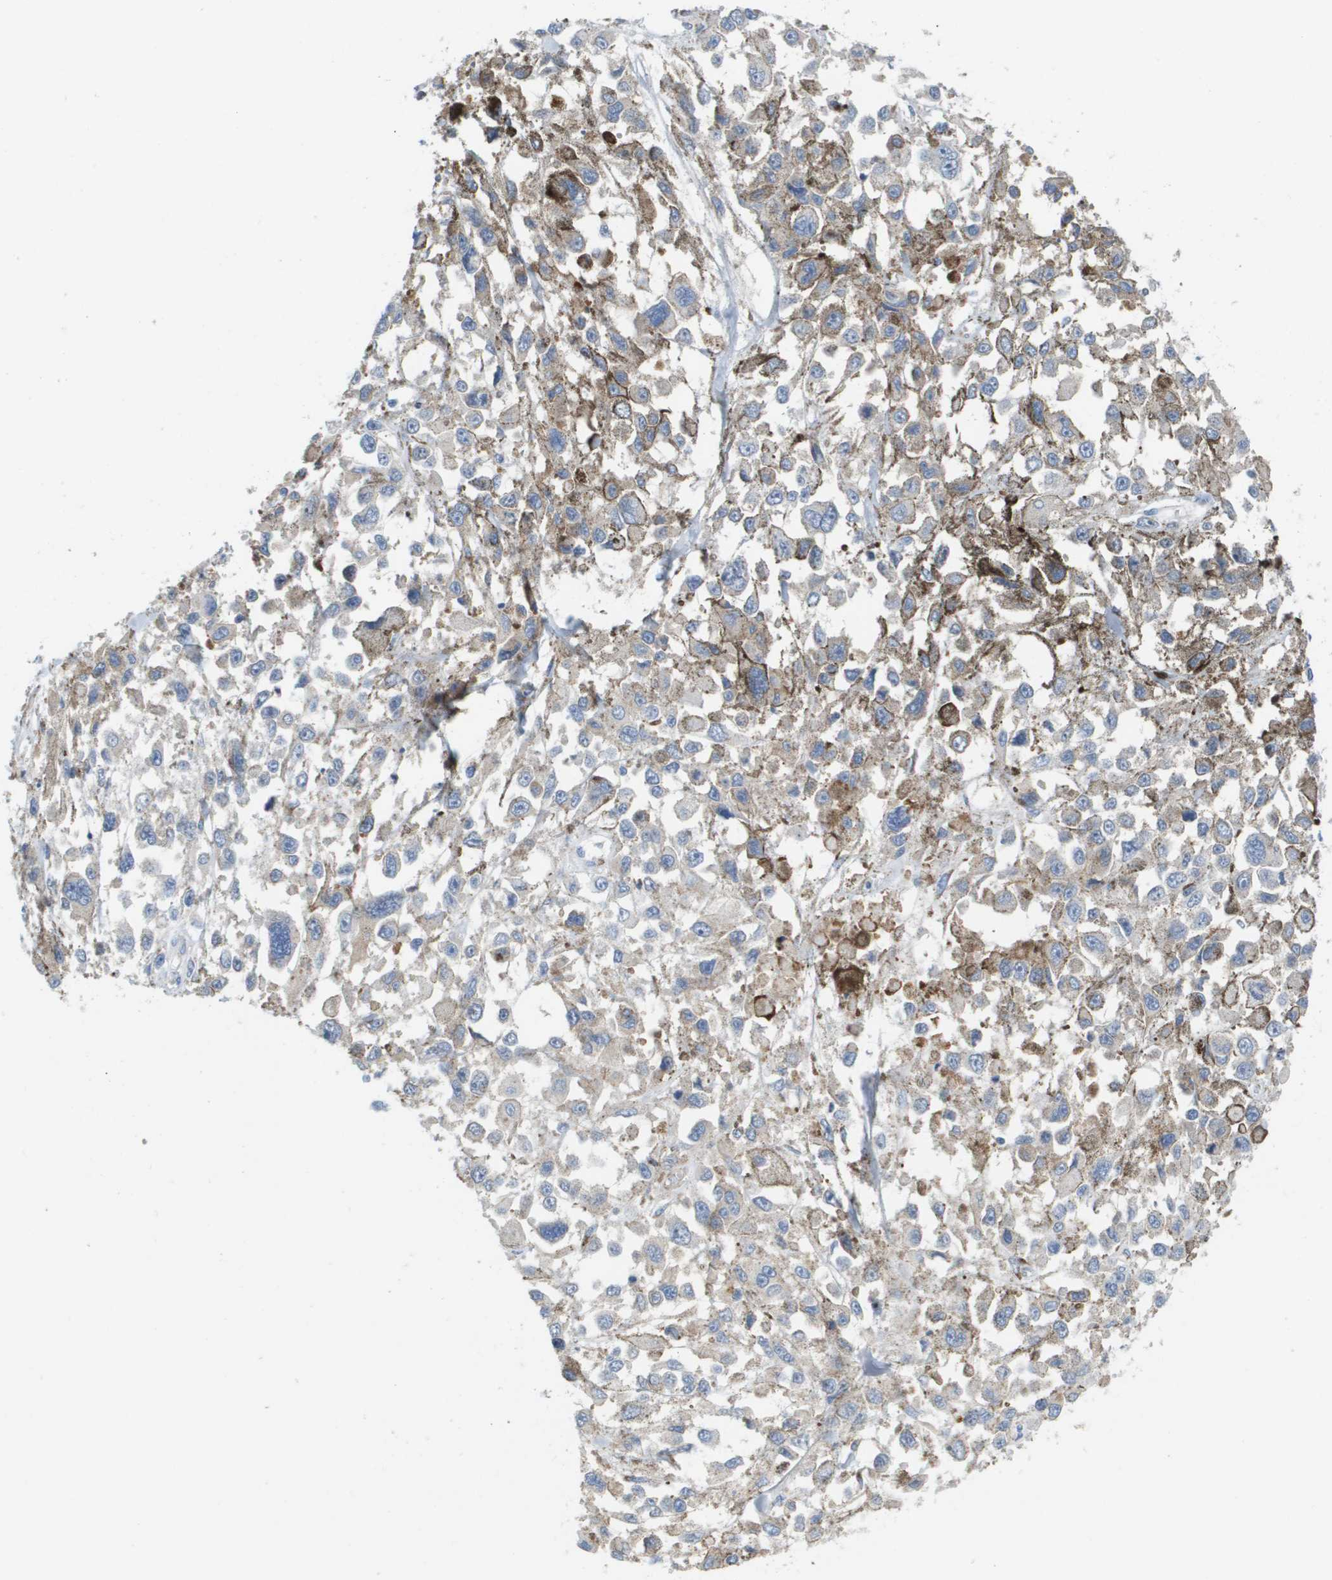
{"staining": {"intensity": "negative", "quantity": "none", "location": "none"}, "tissue": "melanoma", "cell_type": "Tumor cells", "image_type": "cancer", "snomed": [{"axis": "morphology", "description": "Malignant melanoma, Metastatic site"}, {"axis": "topography", "description": "Lymph node"}], "caption": "A histopathology image of human malignant melanoma (metastatic site) is negative for staining in tumor cells. (DAB (3,3'-diaminobenzidine) IHC visualized using brightfield microscopy, high magnification).", "gene": "CD3G", "patient": {"sex": "male", "age": 59}}